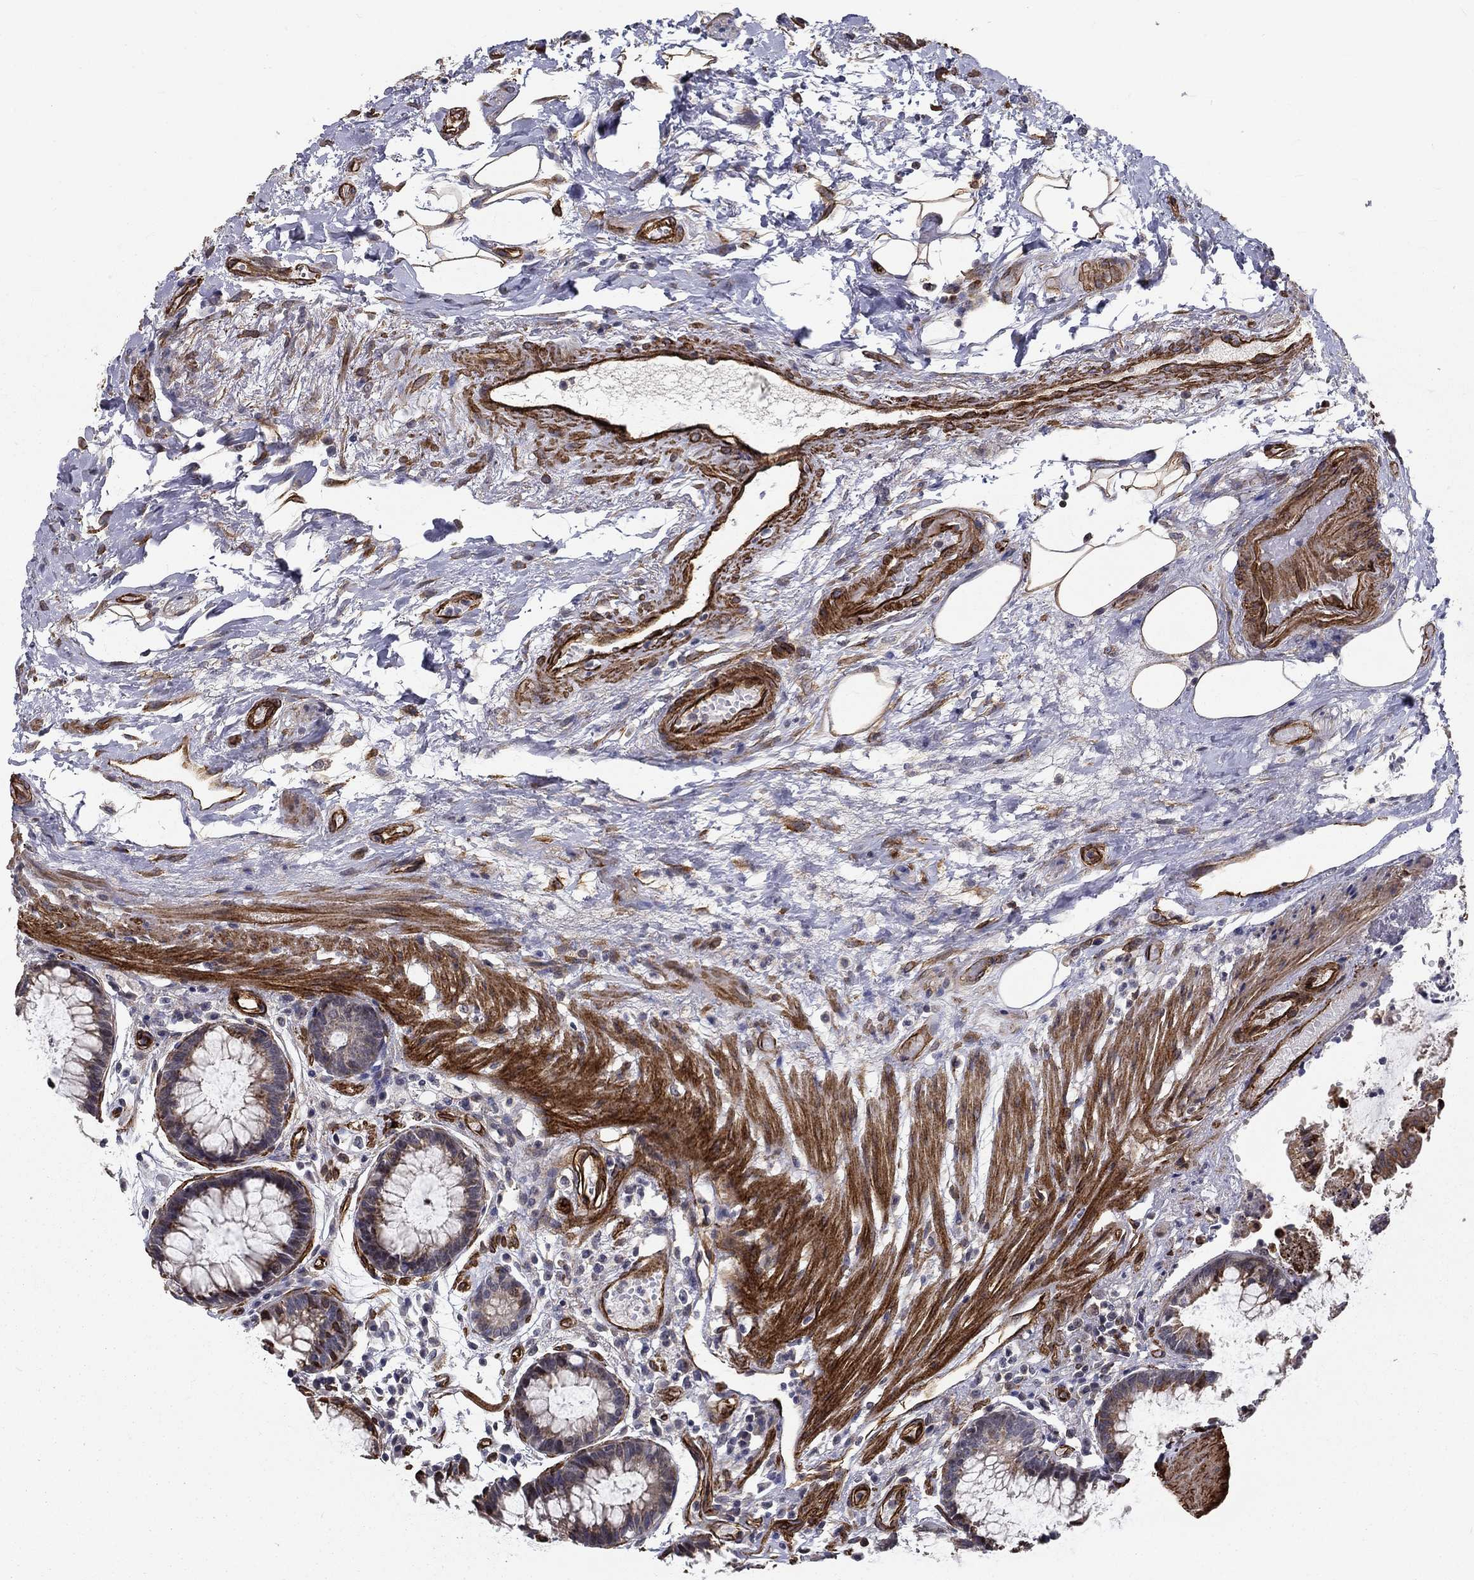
{"staining": {"intensity": "negative", "quantity": "none", "location": "none"}, "tissue": "rectum", "cell_type": "Glandular cells", "image_type": "normal", "snomed": [{"axis": "morphology", "description": "Normal tissue, NOS"}, {"axis": "topography", "description": "Rectum"}], "caption": "This is an immunohistochemistry (IHC) histopathology image of unremarkable rectum. There is no expression in glandular cells.", "gene": "SYNC", "patient": {"sex": "female", "age": 68}}